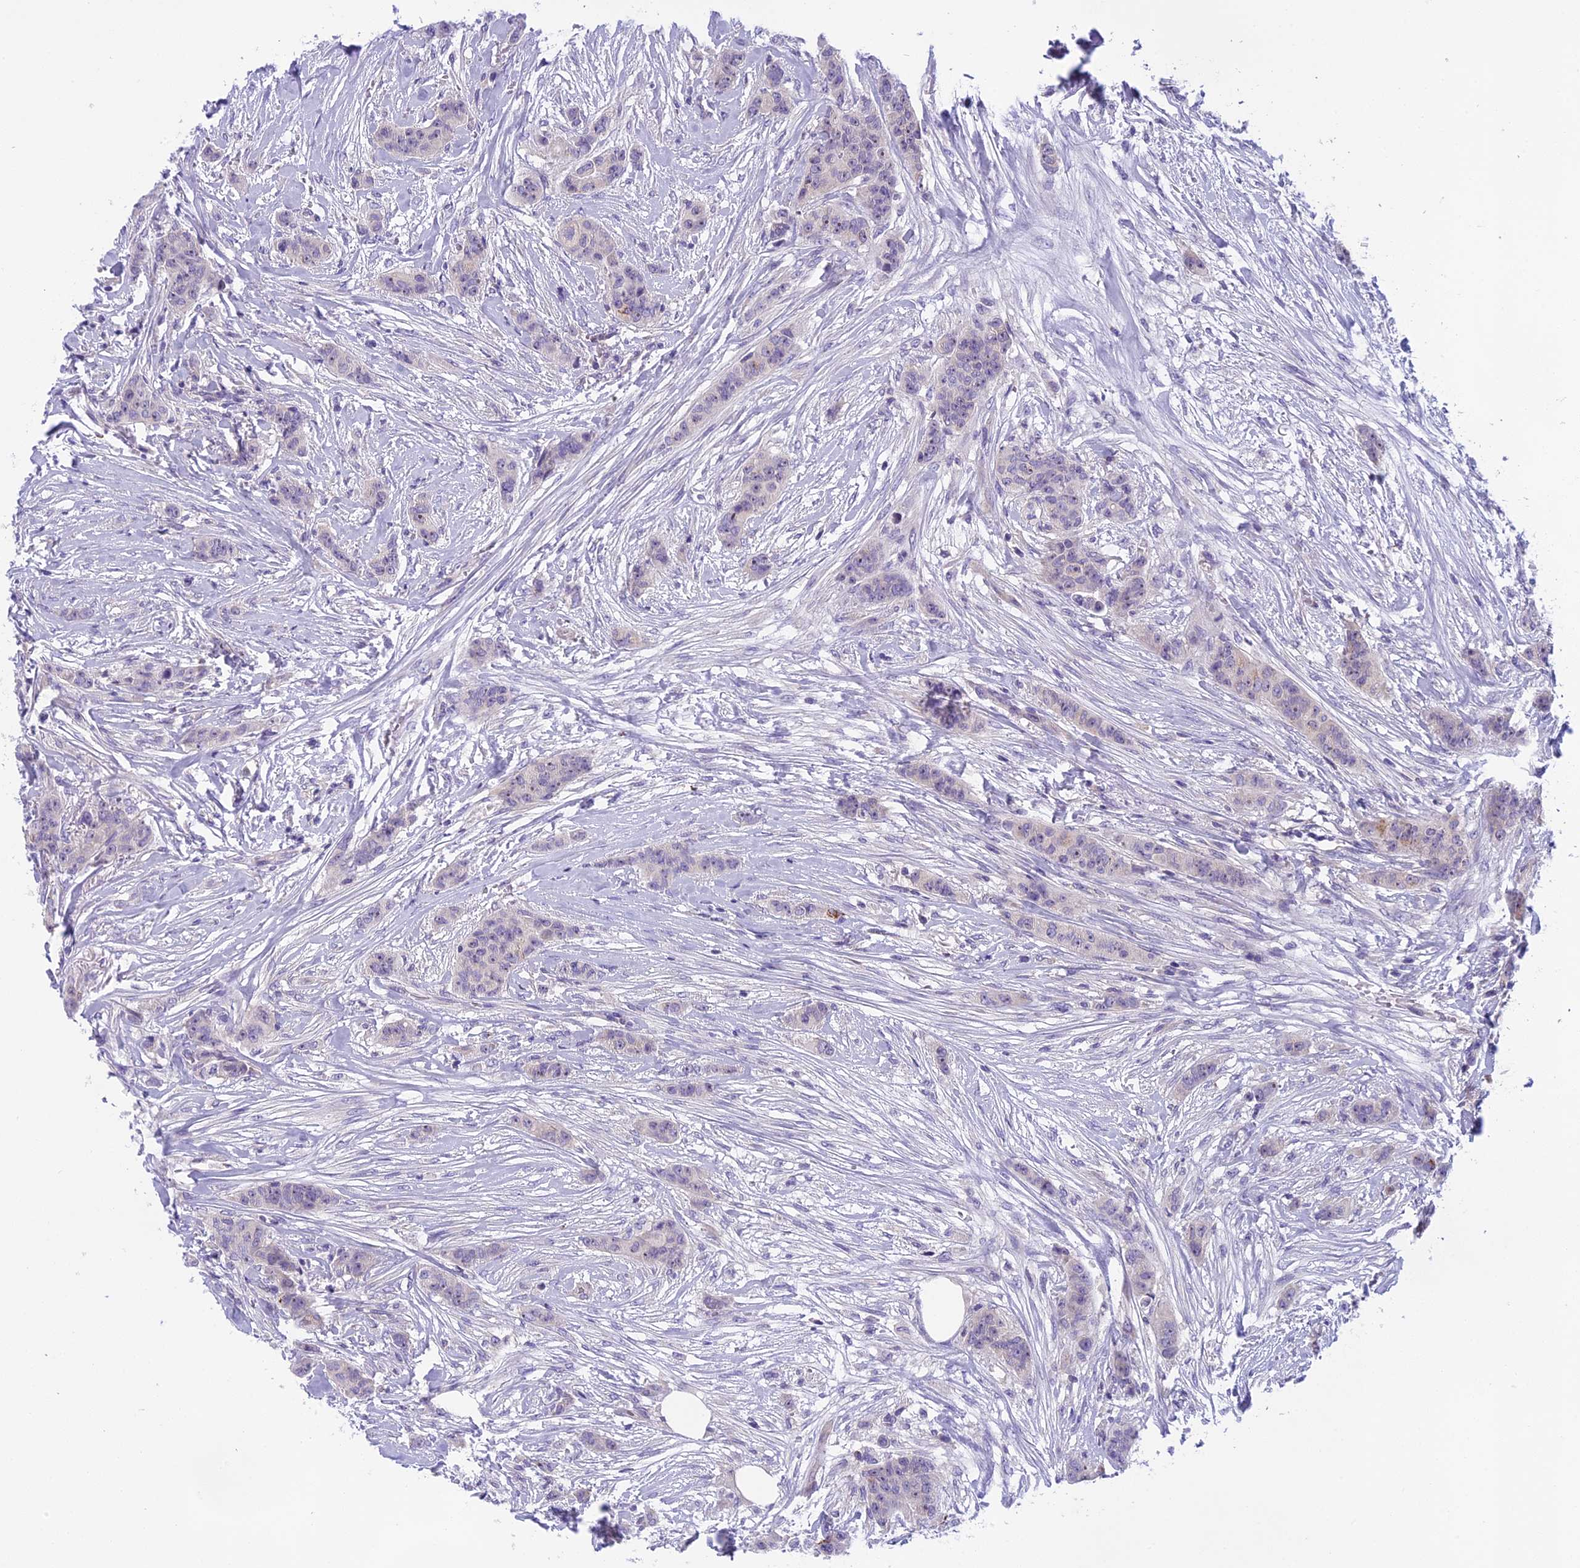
{"staining": {"intensity": "negative", "quantity": "none", "location": "none"}, "tissue": "breast cancer", "cell_type": "Tumor cells", "image_type": "cancer", "snomed": [{"axis": "morphology", "description": "Duct carcinoma"}, {"axis": "topography", "description": "Breast"}], "caption": "Tumor cells are negative for protein expression in human breast cancer (intraductal carcinoma). Nuclei are stained in blue.", "gene": "ARHGEF37", "patient": {"sex": "female", "age": 40}}